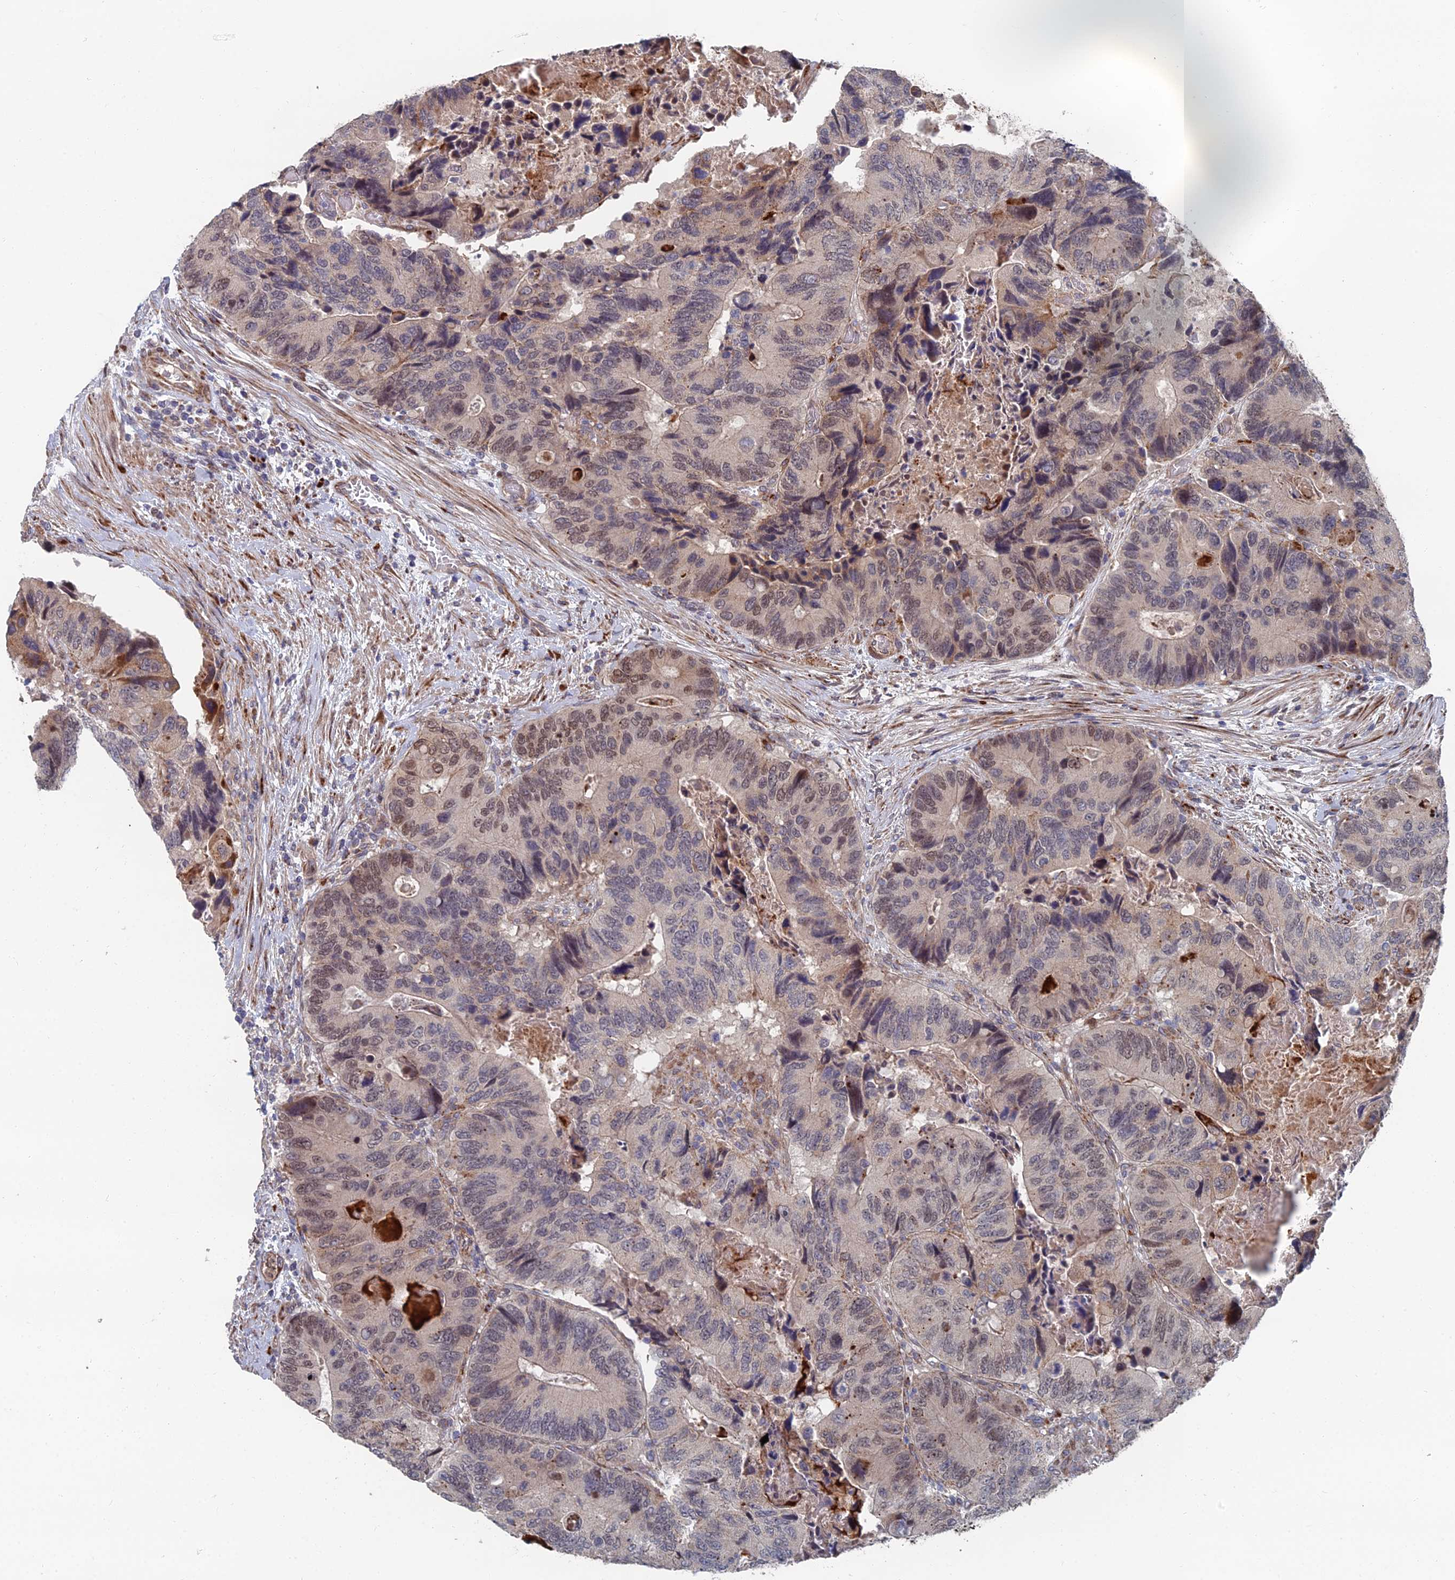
{"staining": {"intensity": "weak", "quantity": "<25%", "location": "nuclear"}, "tissue": "colorectal cancer", "cell_type": "Tumor cells", "image_type": "cancer", "snomed": [{"axis": "morphology", "description": "Adenocarcinoma, NOS"}, {"axis": "topography", "description": "Colon"}], "caption": "DAB immunohistochemical staining of colorectal adenocarcinoma exhibits no significant staining in tumor cells.", "gene": "GTF2IRD1", "patient": {"sex": "male", "age": 84}}